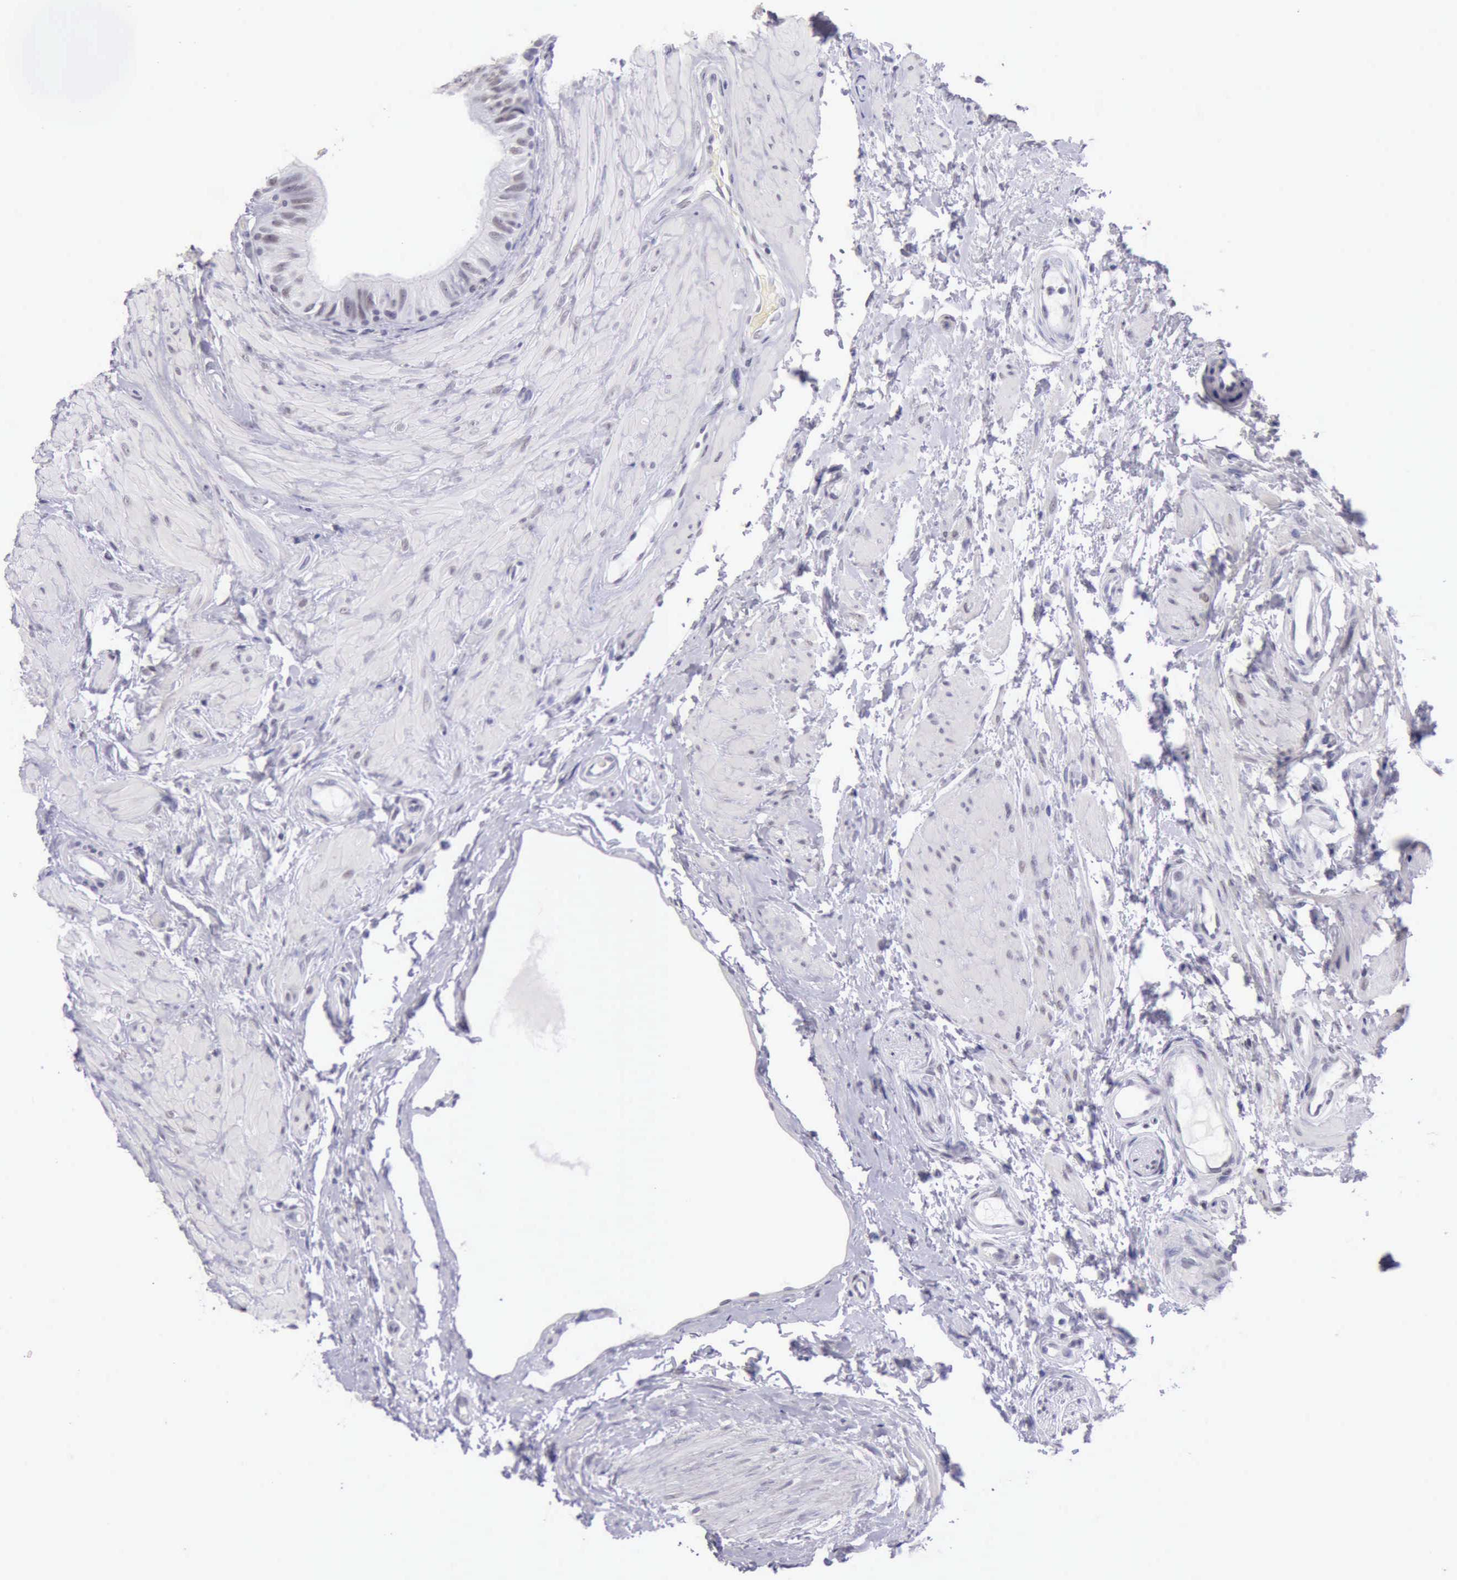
{"staining": {"intensity": "weak", "quantity": ">75%", "location": "nuclear"}, "tissue": "epididymis", "cell_type": "Glandular cells", "image_type": "normal", "snomed": [{"axis": "morphology", "description": "Normal tissue, NOS"}, {"axis": "topography", "description": "Epididymis"}], "caption": "An IHC photomicrograph of benign tissue is shown. Protein staining in brown highlights weak nuclear positivity in epididymis within glandular cells. Immunohistochemistry stains the protein of interest in brown and the nuclei are stained blue.", "gene": "EP300", "patient": {"sex": "male", "age": 68}}